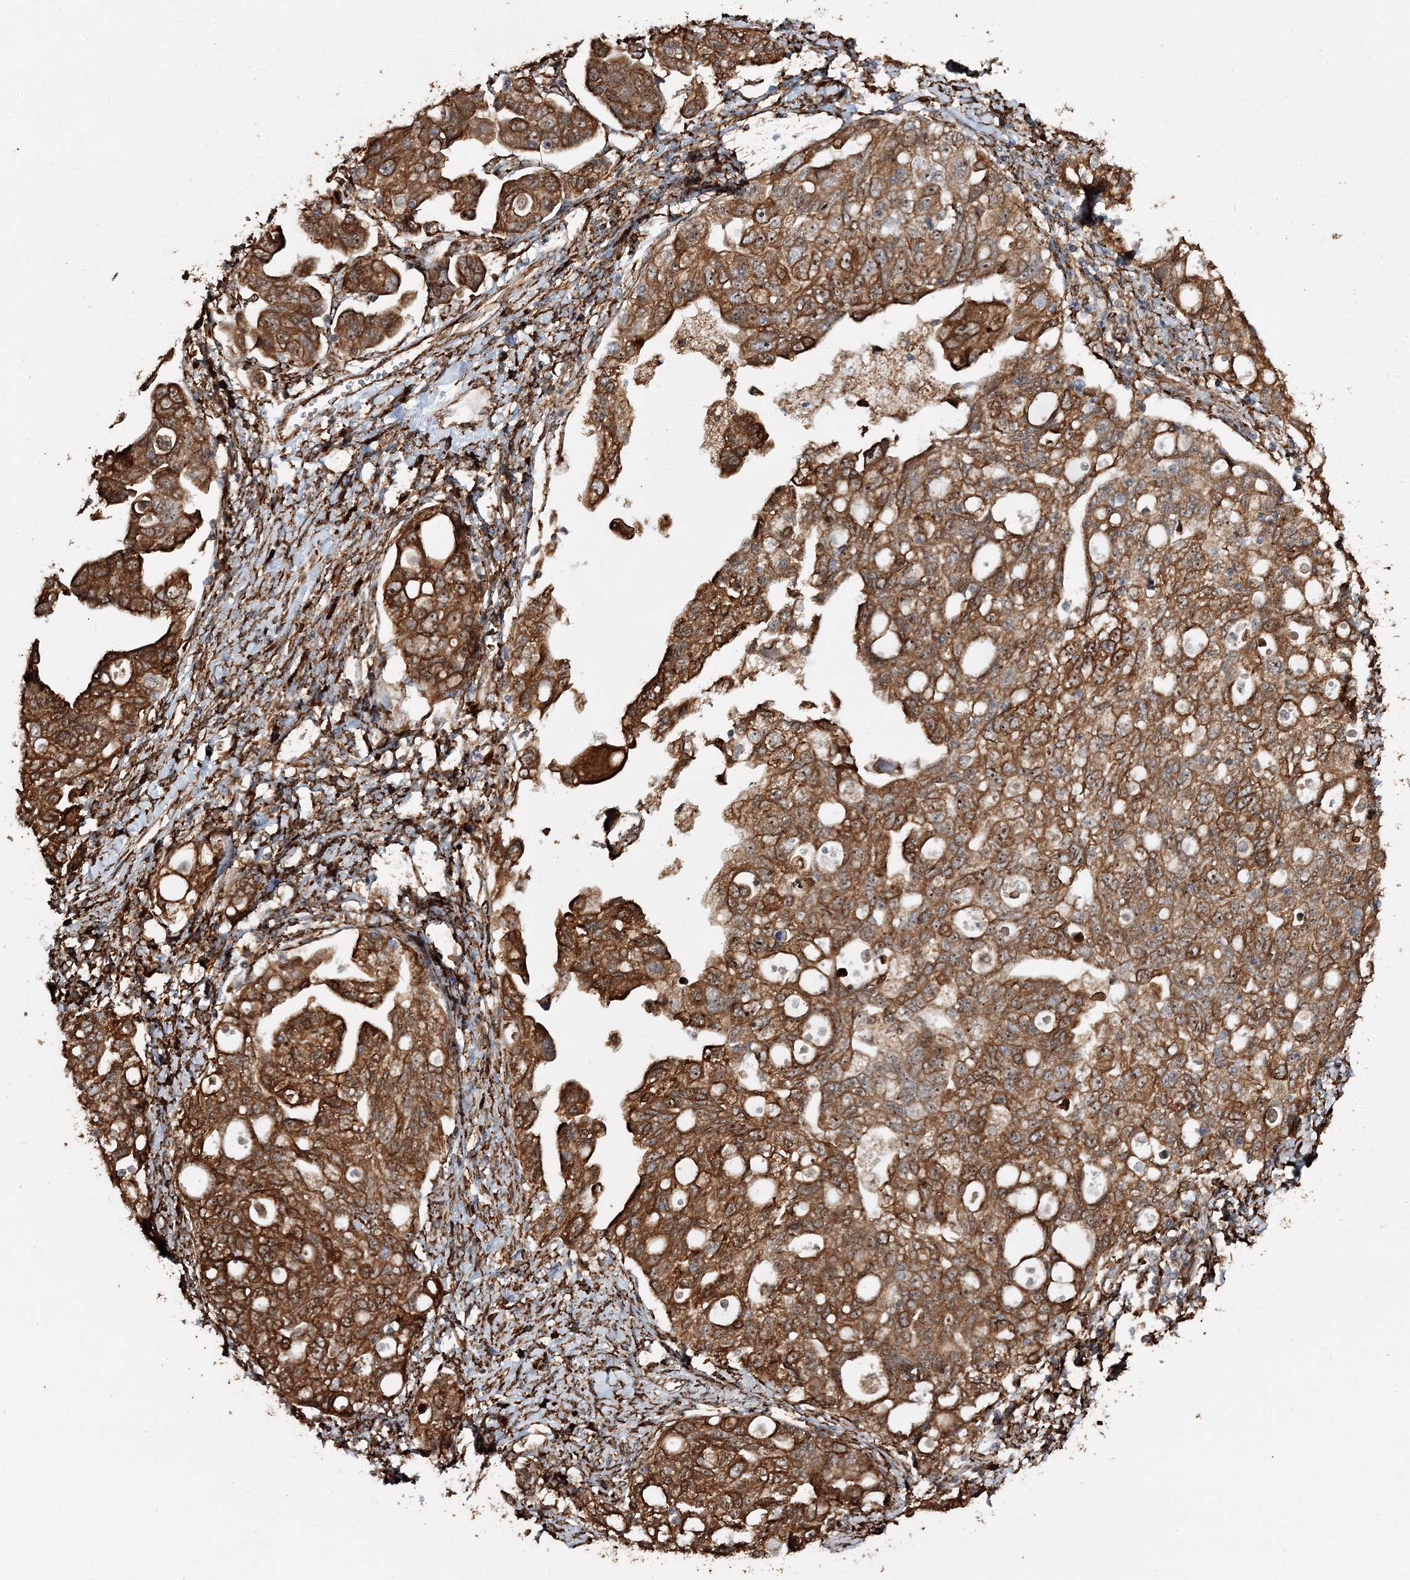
{"staining": {"intensity": "strong", "quantity": ">75%", "location": "cytoplasmic/membranous,nuclear"}, "tissue": "ovarian cancer", "cell_type": "Tumor cells", "image_type": "cancer", "snomed": [{"axis": "morphology", "description": "Carcinoma, NOS"}, {"axis": "morphology", "description": "Cystadenocarcinoma, serous, NOS"}, {"axis": "topography", "description": "Ovary"}], "caption": "Strong cytoplasmic/membranous and nuclear positivity for a protein is seen in about >75% of tumor cells of carcinoma (ovarian) using immunohistochemistry (IHC).", "gene": "SCRN3", "patient": {"sex": "female", "age": 69}}